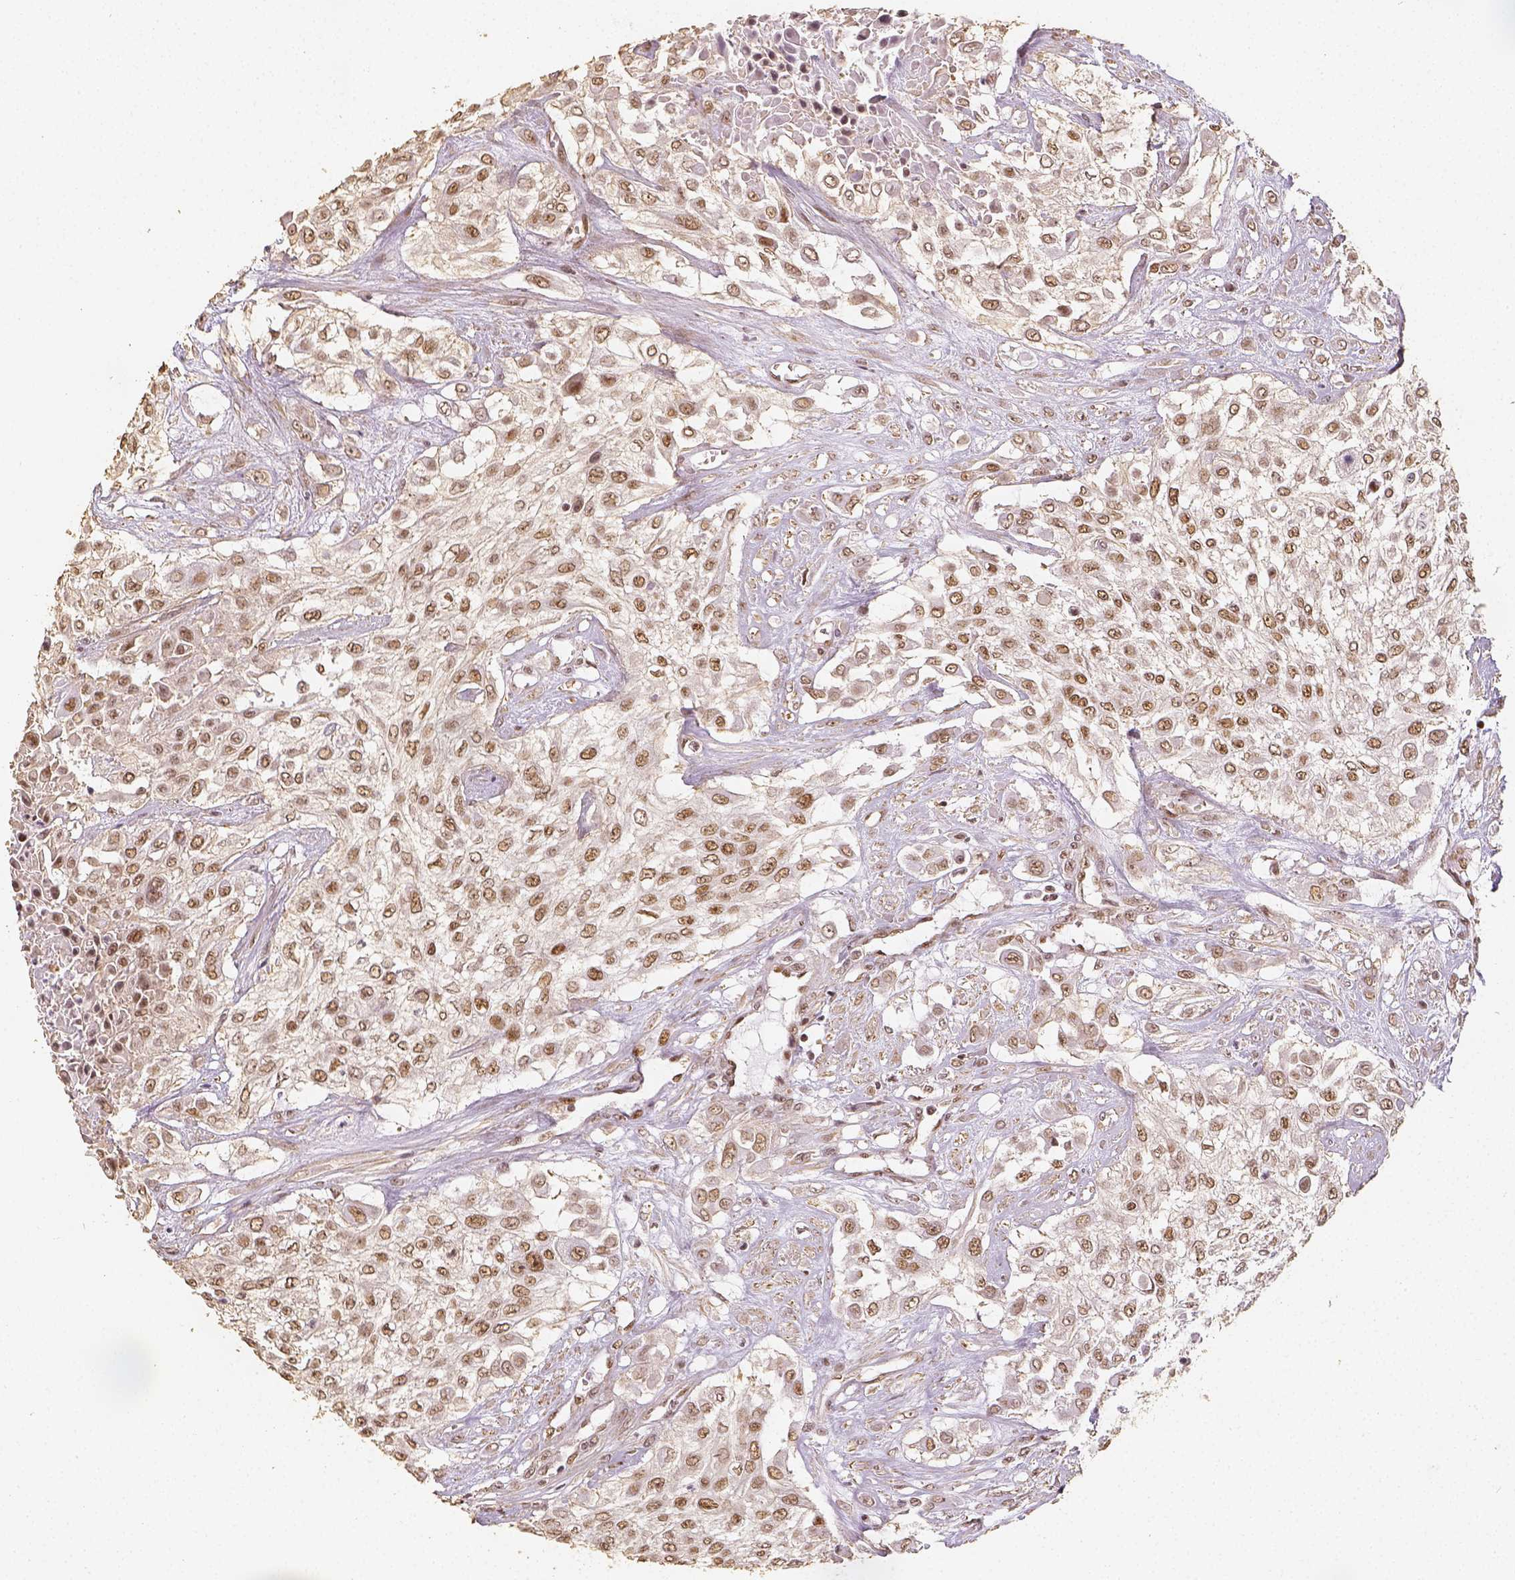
{"staining": {"intensity": "moderate", "quantity": ">75%", "location": "nuclear"}, "tissue": "urothelial cancer", "cell_type": "Tumor cells", "image_type": "cancer", "snomed": [{"axis": "morphology", "description": "Urothelial carcinoma, High grade"}, {"axis": "topography", "description": "Urinary bladder"}], "caption": "The histopathology image shows immunohistochemical staining of urothelial cancer. There is moderate nuclear expression is identified in approximately >75% of tumor cells.", "gene": "HDAC1", "patient": {"sex": "male", "age": 57}}